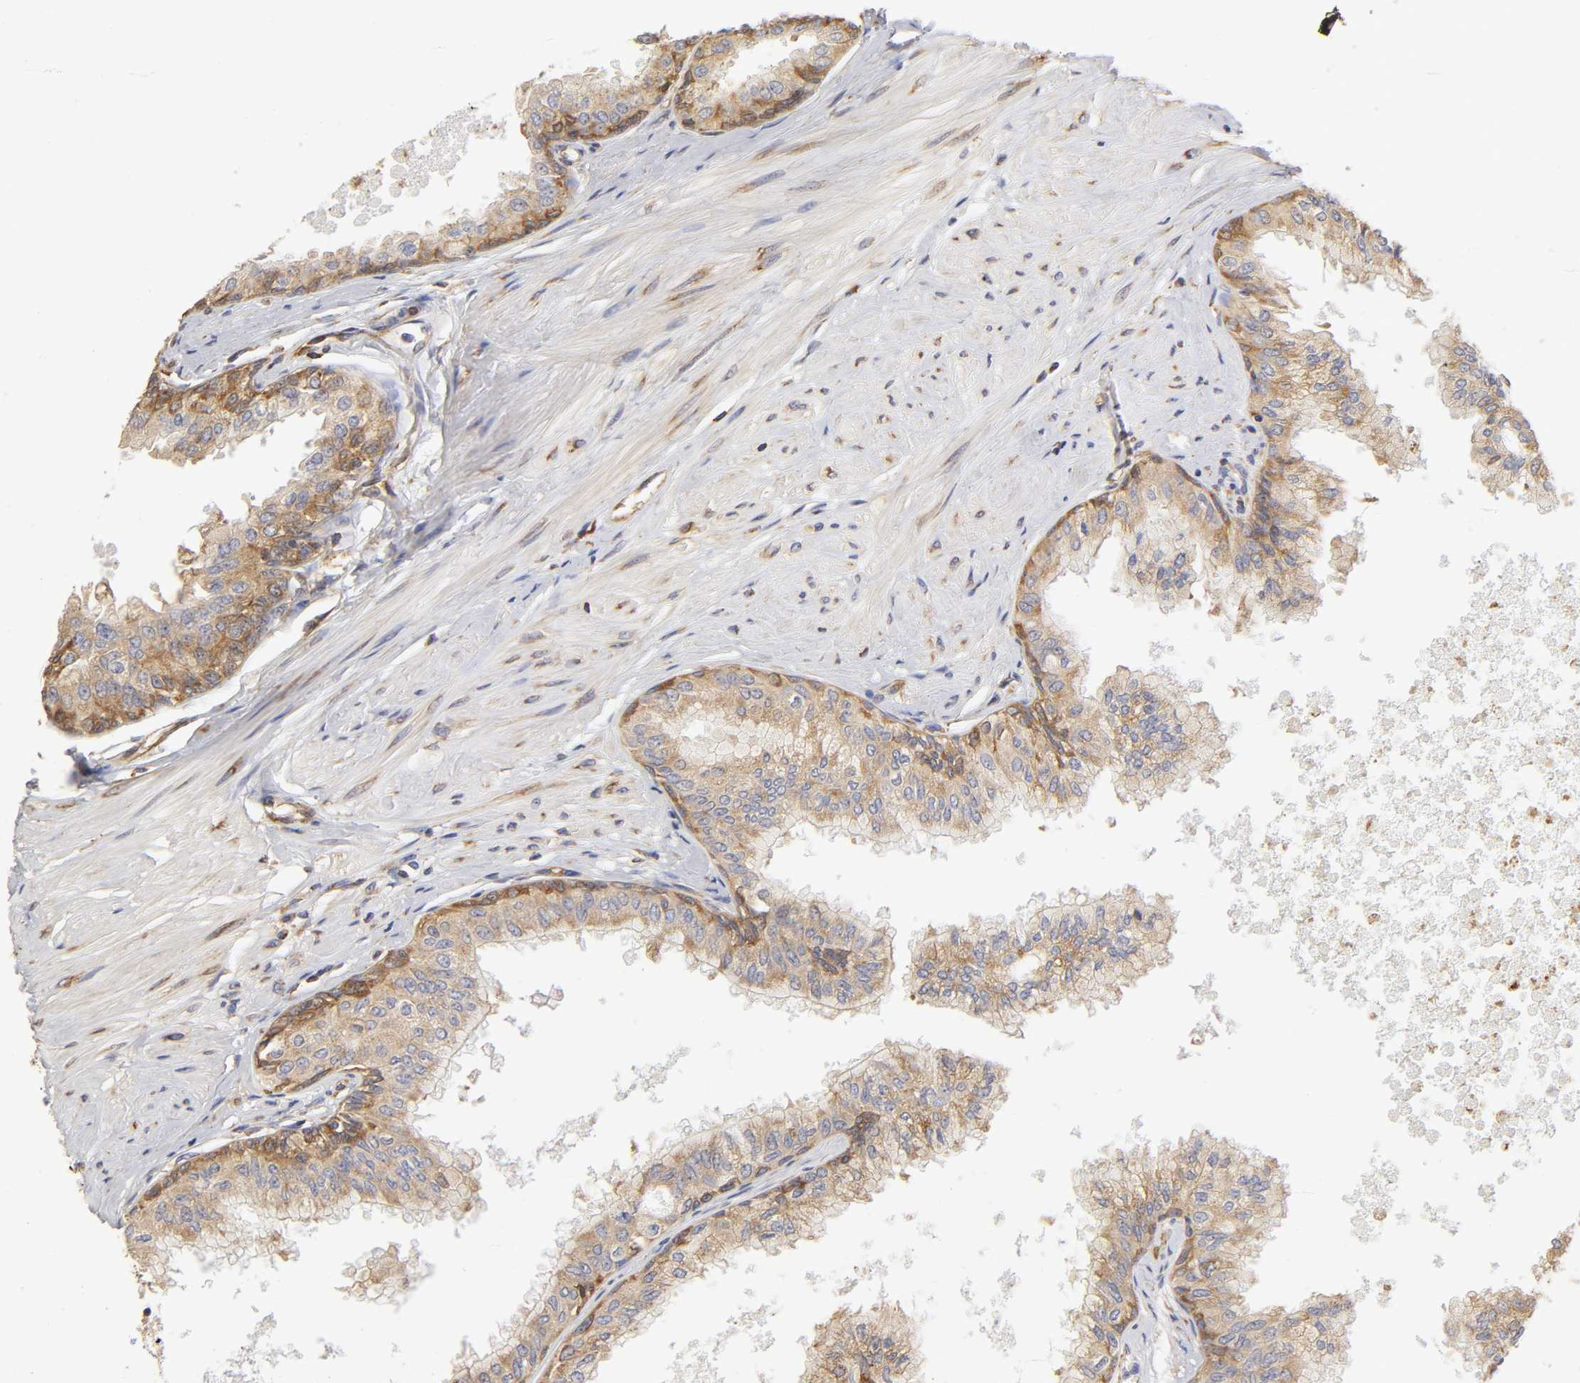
{"staining": {"intensity": "moderate", "quantity": ">75%", "location": "cytoplasmic/membranous"}, "tissue": "prostate", "cell_type": "Glandular cells", "image_type": "normal", "snomed": [{"axis": "morphology", "description": "Normal tissue, NOS"}, {"axis": "topography", "description": "Prostate"}, {"axis": "topography", "description": "Seminal veicle"}], "caption": "Immunohistochemical staining of benign human prostate shows medium levels of moderate cytoplasmic/membranous staining in approximately >75% of glandular cells.", "gene": "RPL14", "patient": {"sex": "male", "age": 60}}